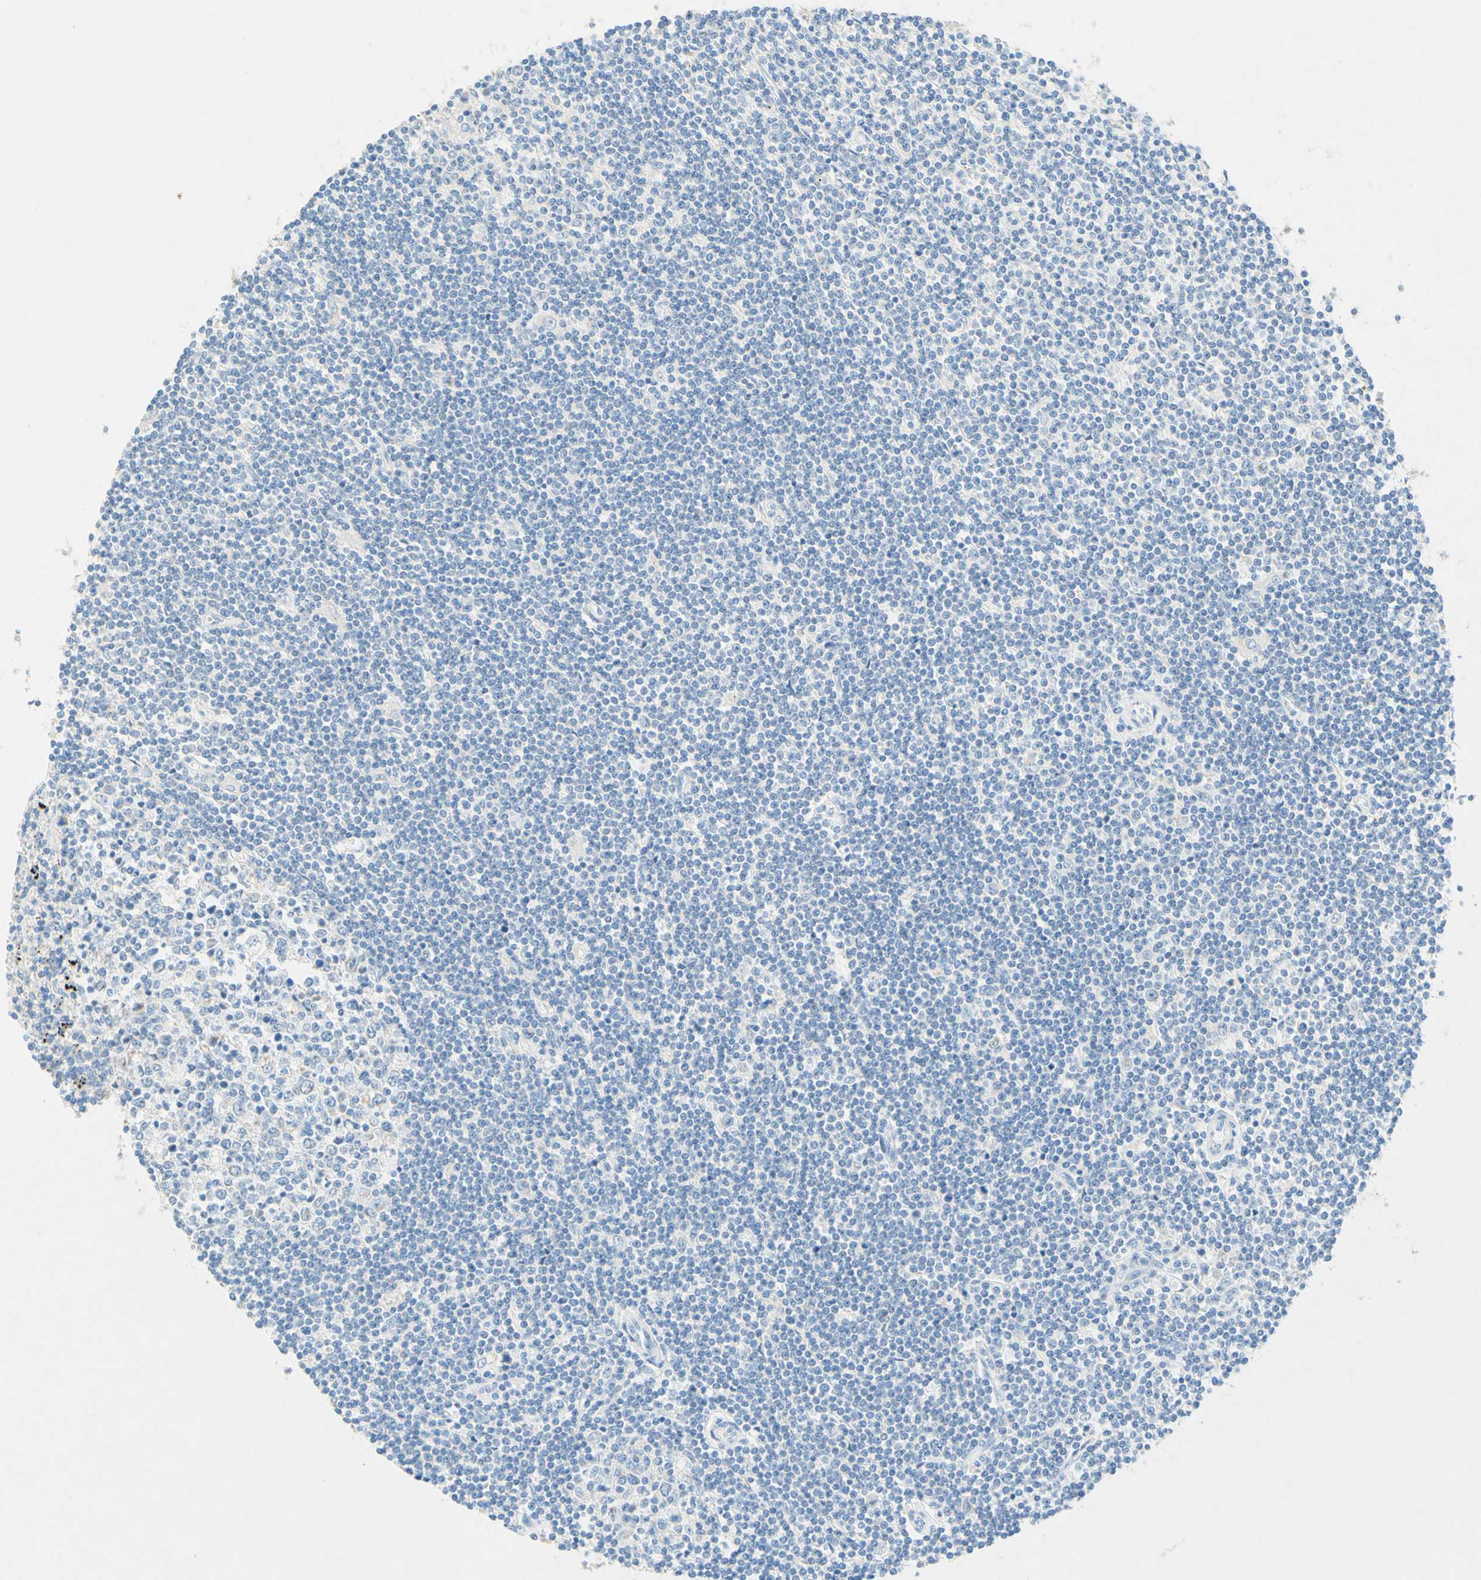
{"staining": {"intensity": "negative", "quantity": "none", "location": "none"}, "tissue": "lymphoma", "cell_type": "Tumor cells", "image_type": "cancer", "snomed": [{"axis": "morphology", "description": "Malignant lymphoma, non-Hodgkin's type, Low grade"}, {"axis": "topography", "description": "Spleen"}], "caption": "Tumor cells show no significant protein staining in low-grade malignant lymphoma, non-Hodgkin's type.", "gene": "SLC46A1", "patient": {"sex": "male", "age": 76}}